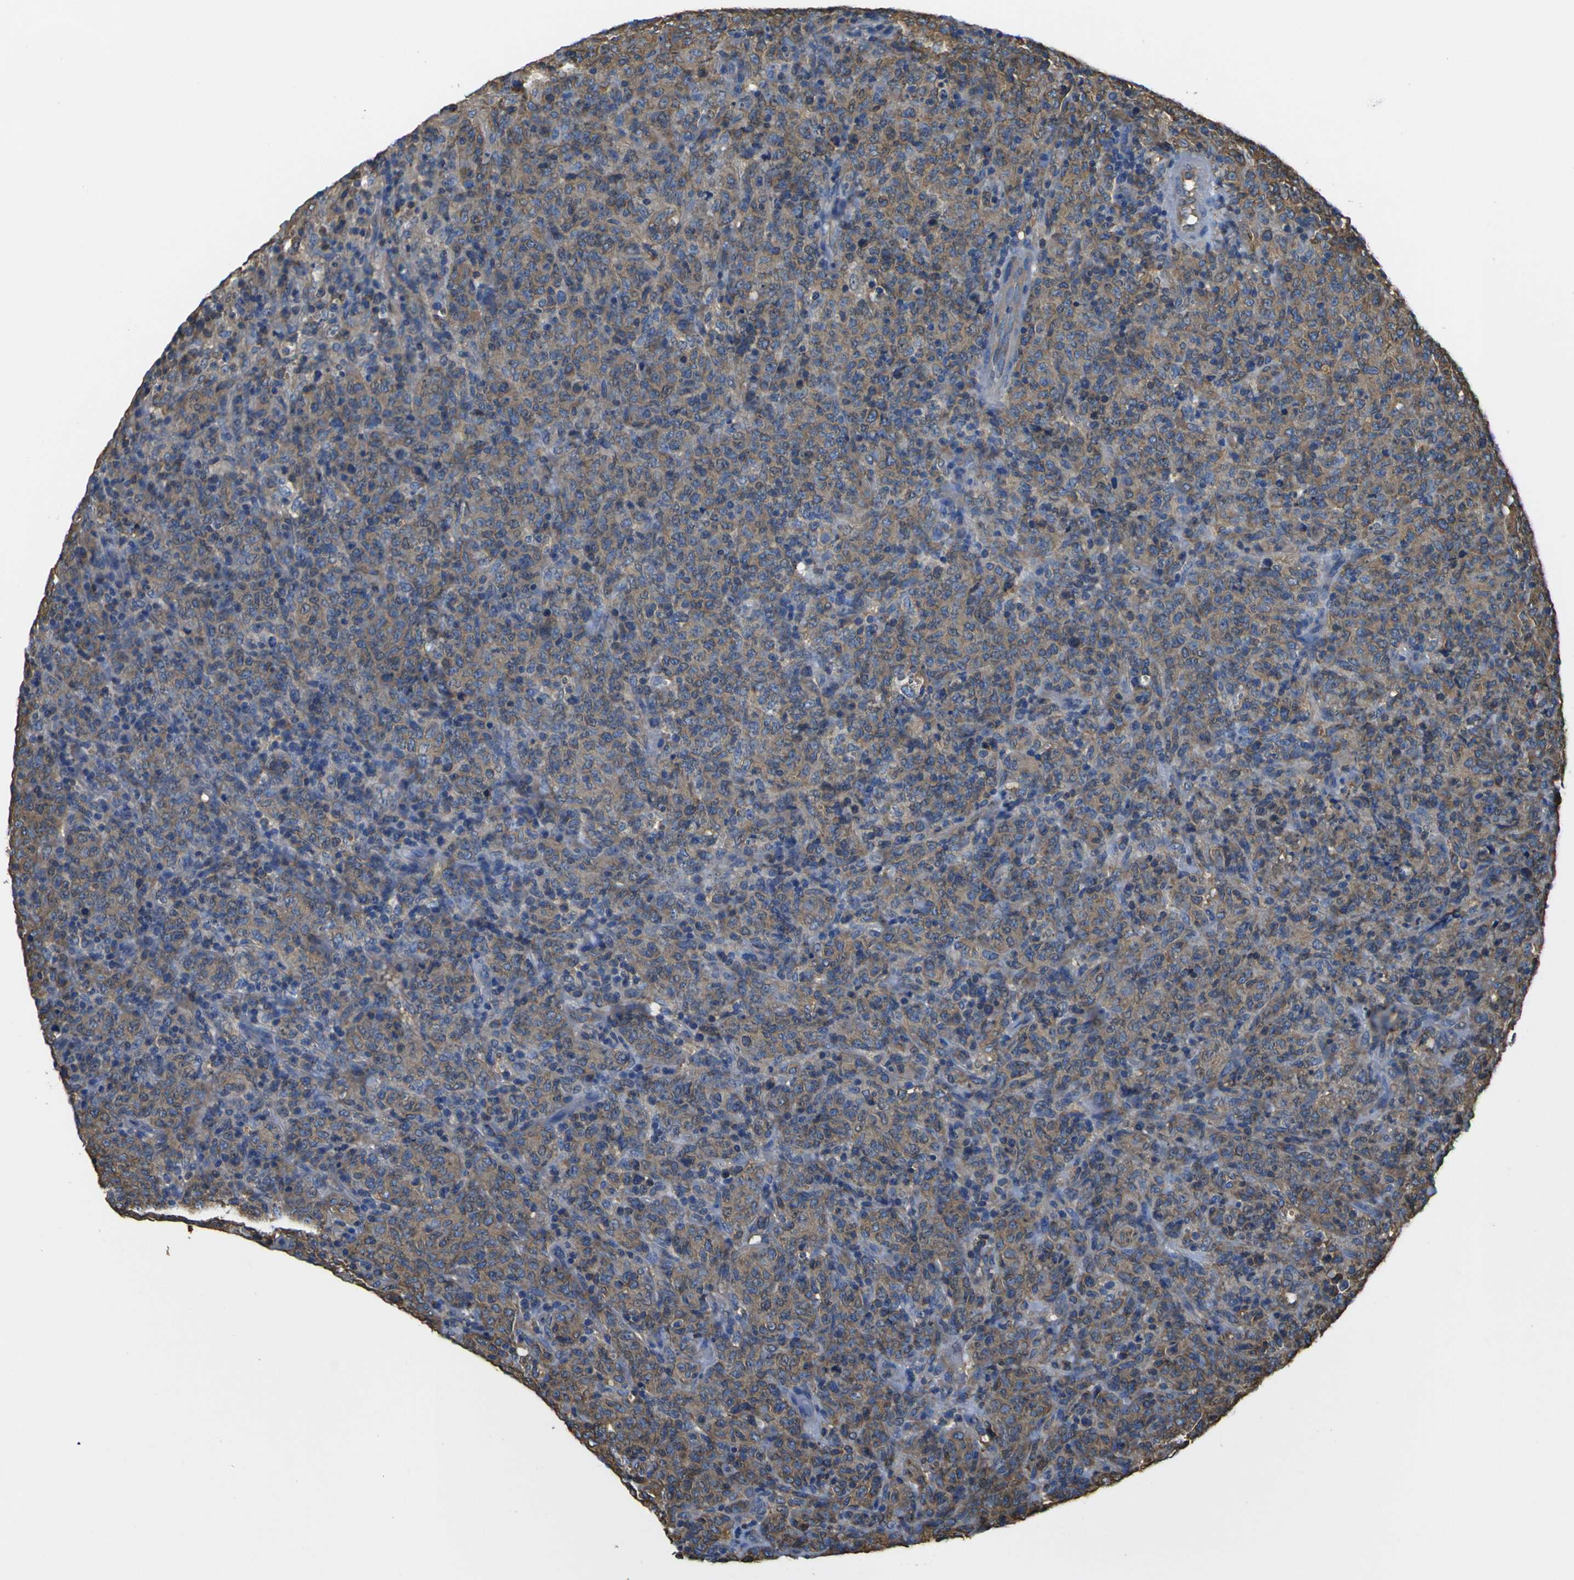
{"staining": {"intensity": "moderate", "quantity": ">75%", "location": "cytoplasmic/membranous"}, "tissue": "lymphoma", "cell_type": "Tumor cells", "image_type": "cancer", "snomed": [{"axis": "morphology", "description": "Malignant lymphoma, non-Hodgkin's type, High grade"}, {"axis": "topography", "description": "Tonsil"}], "caption": "Immunohistochemistry (IHC) (DAB) staining of human lymphoma shows moderate cytoplasmic/membranous protein positivity in about >75% of tumor cells.", "gene": "TUBB", "patient": {"sex": "female", "age": 36}}